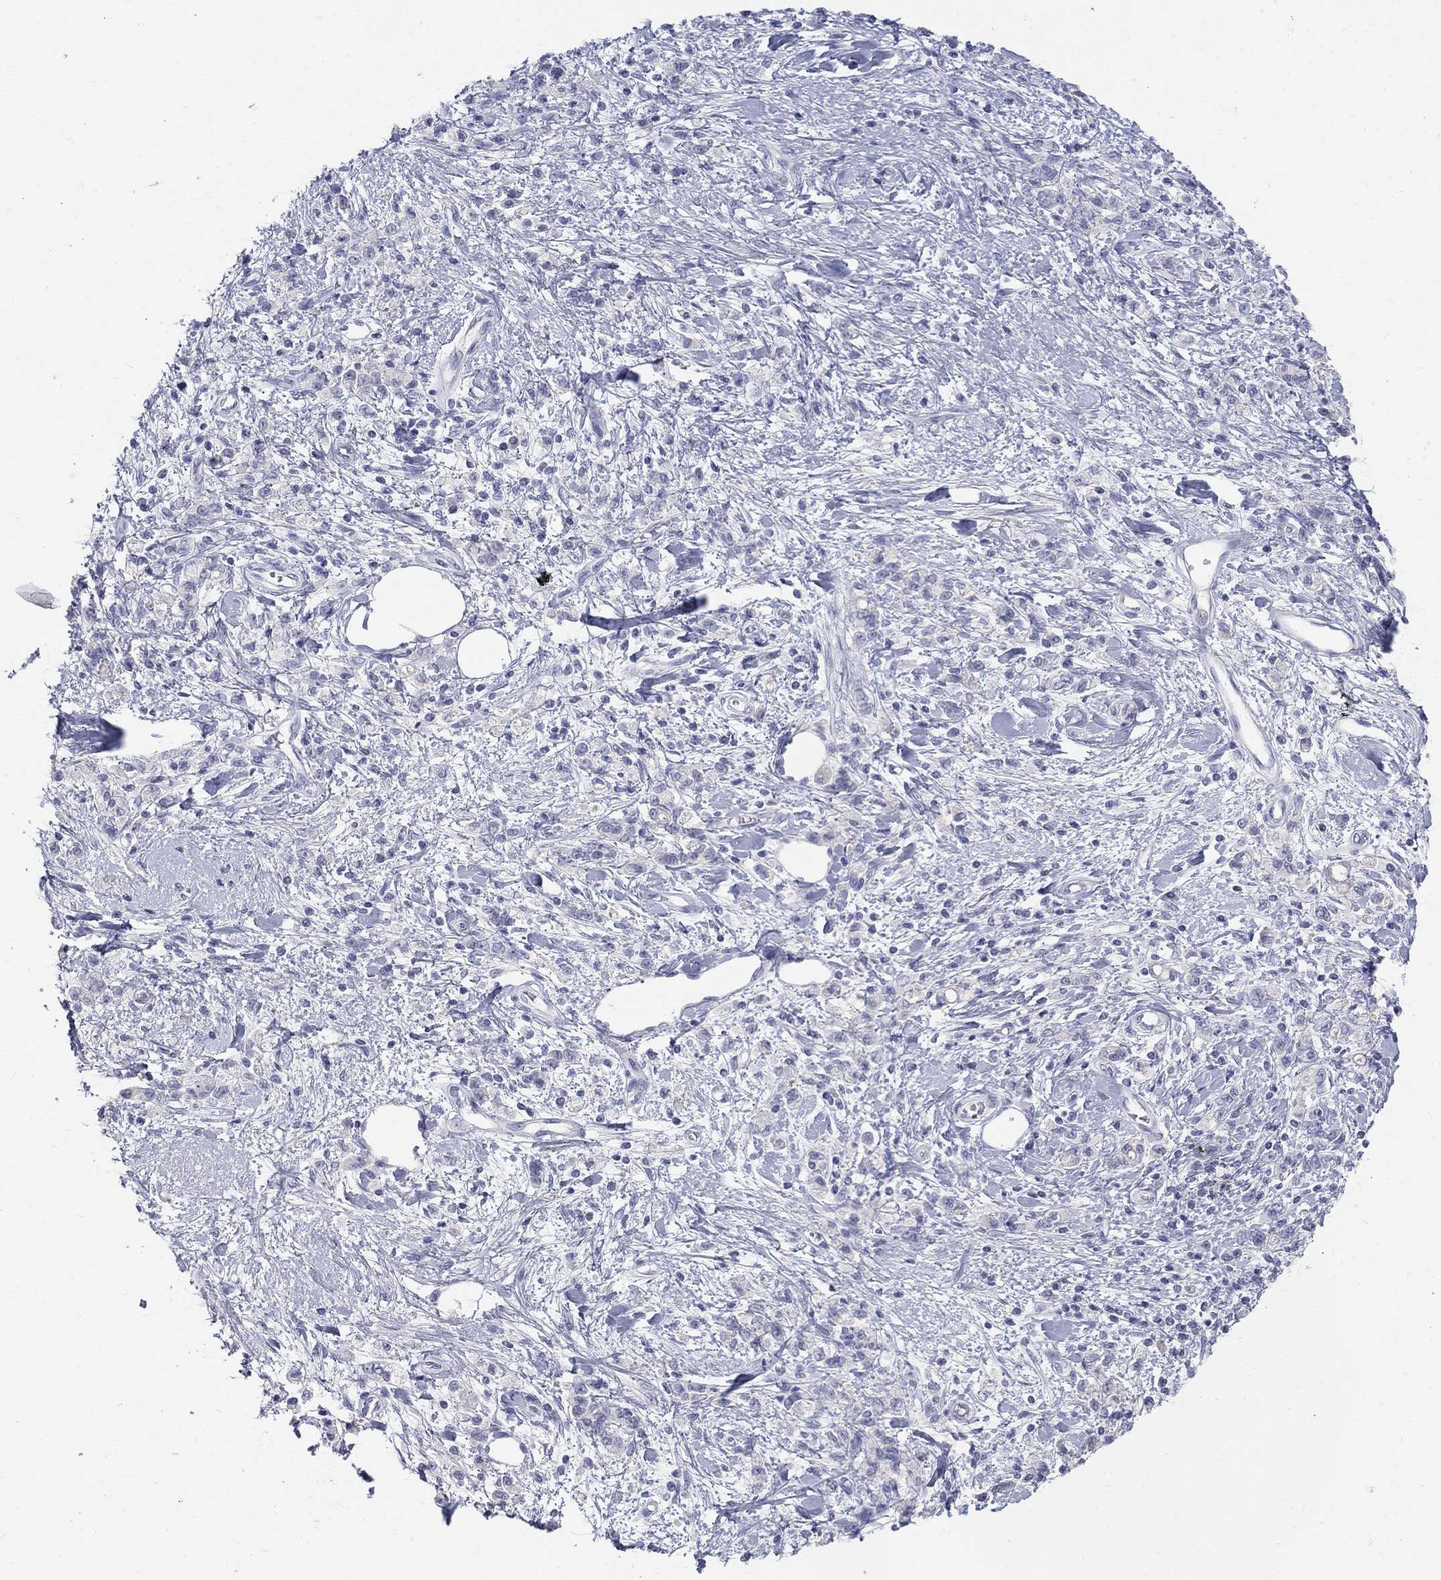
{"staining": {"intensity": "negative", "quantity": "none", "location": "none"}, "tissue": "stomach cancer", "cell_type": "Tumor cells", "image_type": "cancer", "snomed": [{"axis": "morphology", "description": "Adenocarcinoma, NOS"}, {"axis": "topography", "description": "Stomach"}], "caption": "Tumor cells show no significant protein positivity in stomach cancer.", "gene": "MAGEB6", "patient": {"sex": "male", "age": 77}}